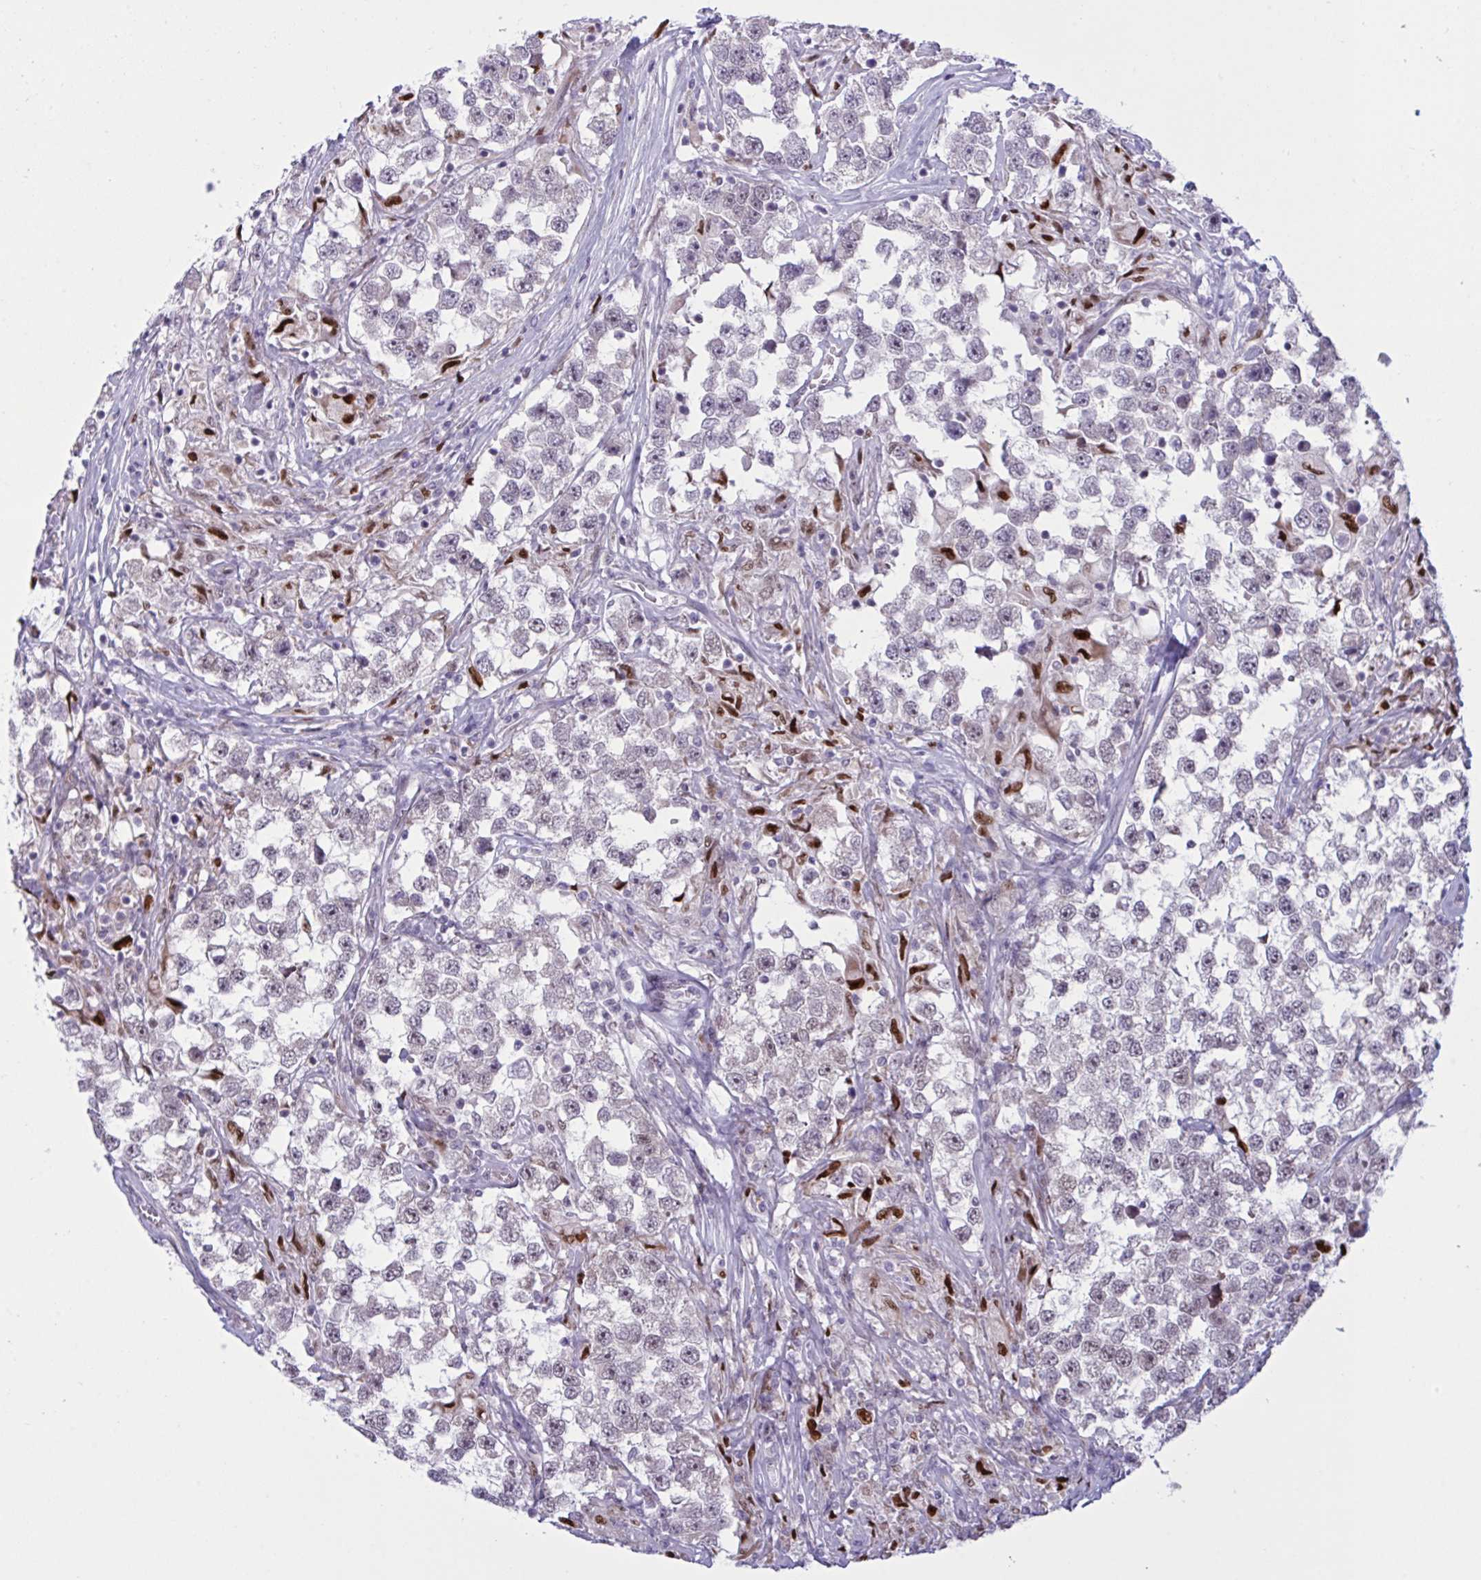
{"staining": {"intensity": "weak", "quantity": "25%-75%", "location": "nuclear"}, "tissue": "testis cancer", "cell_type": "Tumor cells", "image_type": "cancer", "snomed": [{"axis": "morphology", "description": "Seminoma, NOS"}, {"axis": "topography", "description": "Testis"}], "caption": "A brown stain shows weak nuclear expression of a protein in human seminoma (testis) tumor cells. Using DAB (brown) and hematoxylin (blue) stains, captured at high magnification using brightfield microscopy.", "gene": "PRMT6", "patient": {"sex": "male", "age": 46}}